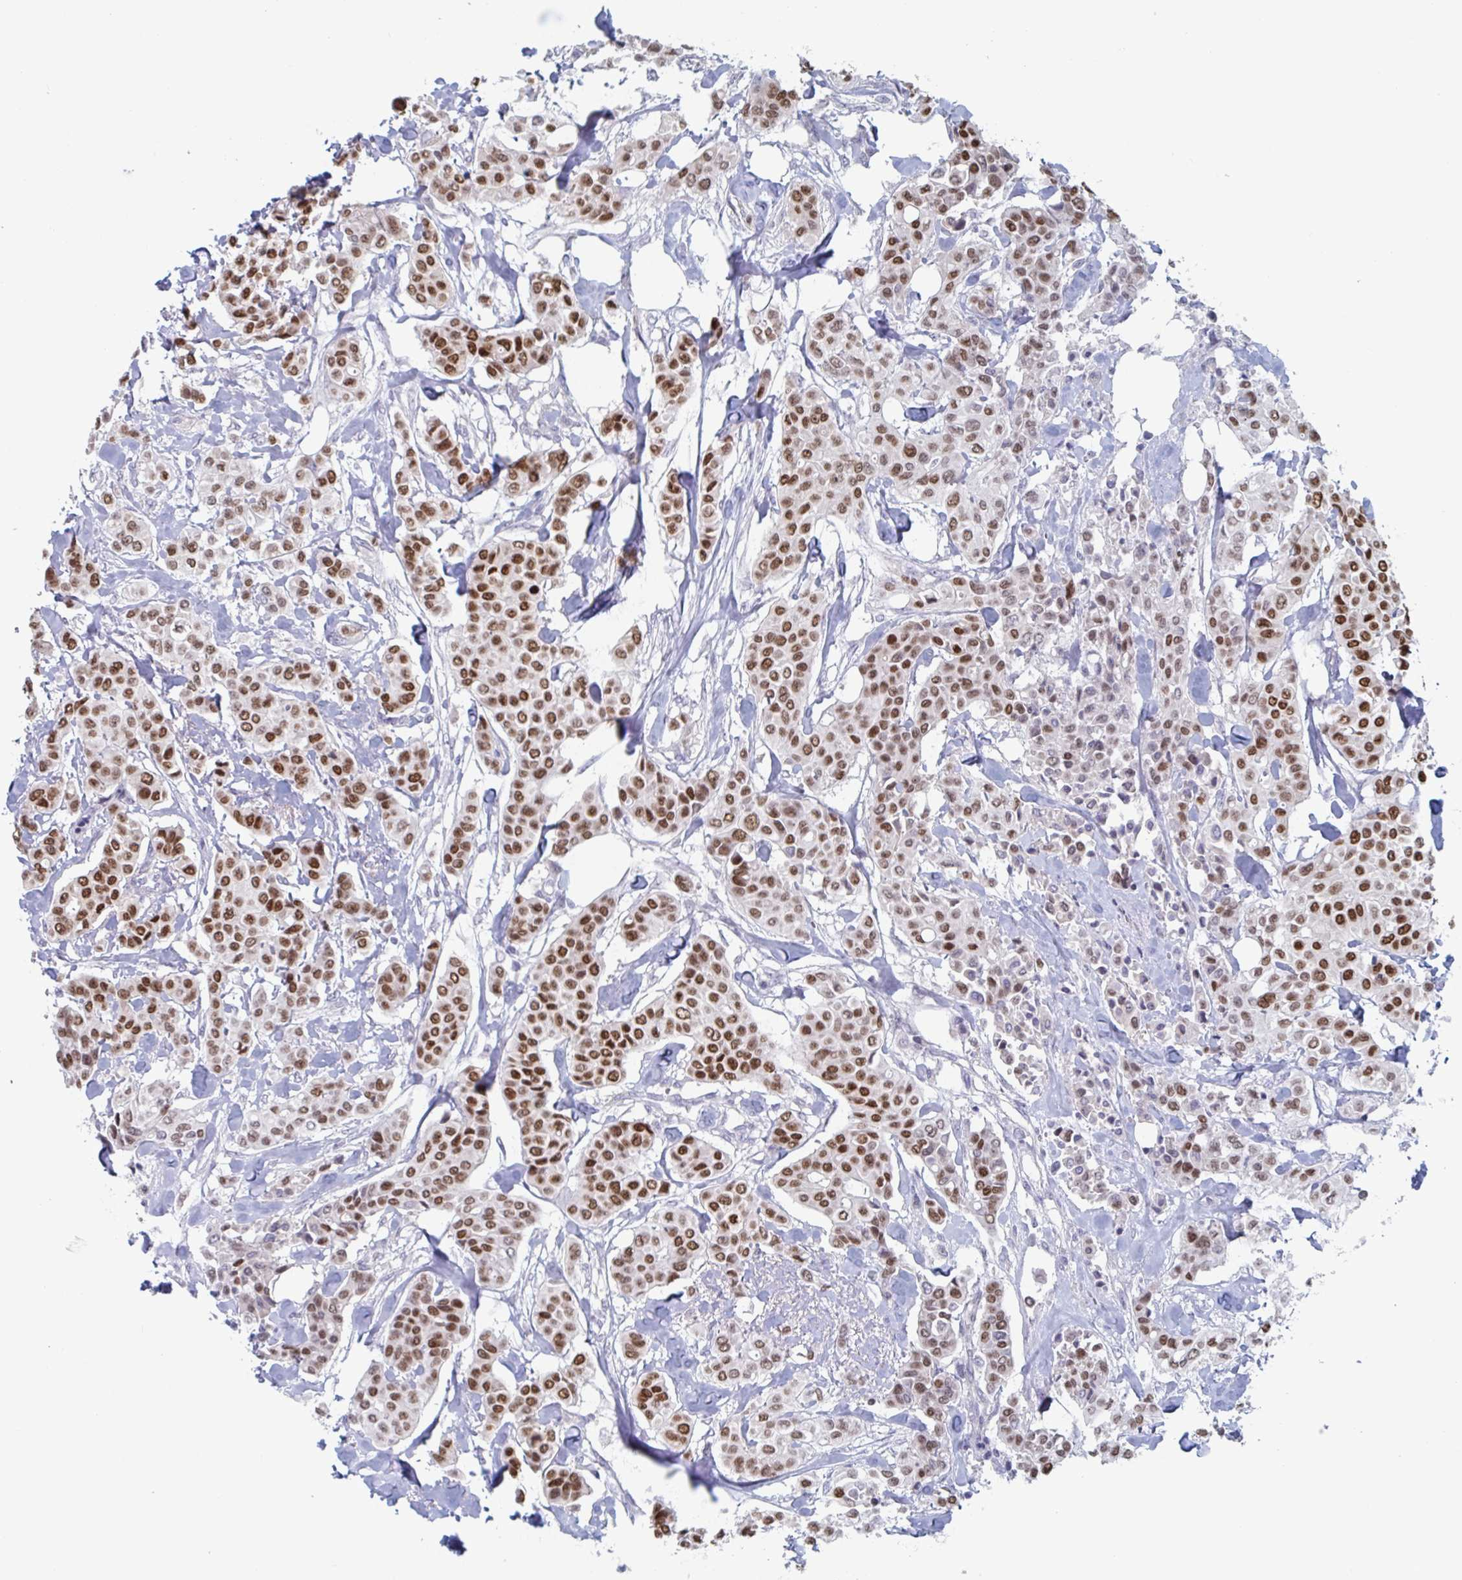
{"staining": {"intensity": "strong", "quantity": ">75%", "location": "nuclear"}, "tissue": "breast cancer", "cell_type": "Tumor cells", "image_type": "cancer", "snomed": [{"axis": "morphology", "description": "Lobular carcinoma"}, {"axis": "topography", "description": "Breast"}], "caption": "This photomicrograph reveals immunohistochemistry staining of lobular carcinoma (breast), with high strong nuclear positivity in about >75% of tumor cells.", "gene": "FOXA1", "patient": {"sex": "female", "age": 51}}